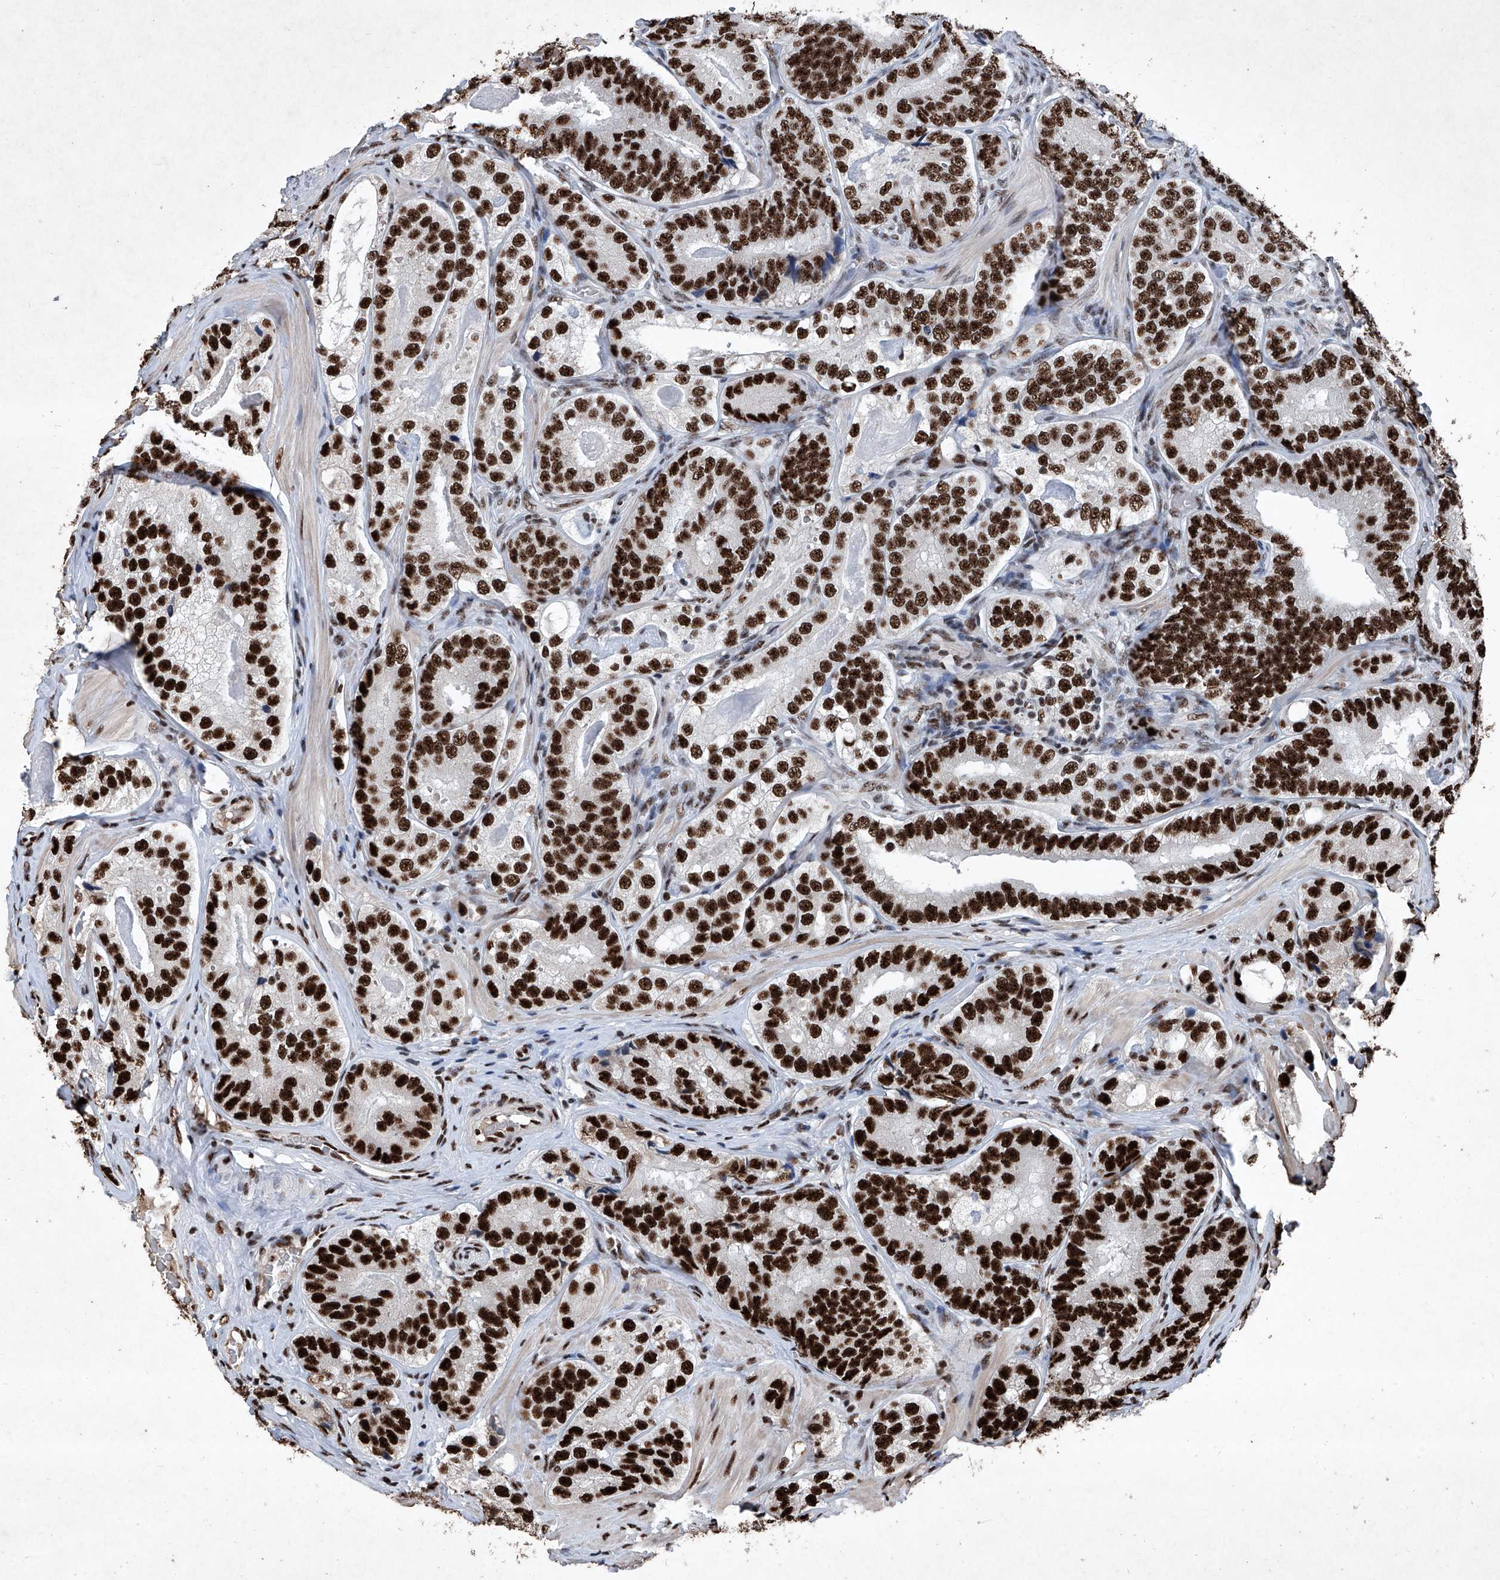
{"staining": {"intensity": "strong", "quantity": ">75%", "location": "nuclear"}, "tissue": "prostate cancer", "cell_type": "Tumor cells", "image_type": "cancer", "snomed": [{"axis": "morphology", "description": "Adenocarcinoma, High grade"}, {"axis": "topography", "description": "Prostate"}], "caption": "Protein expression analysis of human prostate cancer (high-grade adenocarcinoma) reveals strong nuclear expression in approximately >75% of tumor cells.", "gene": "DDX39B", "patient": {"sex": "male", "age": 56}}